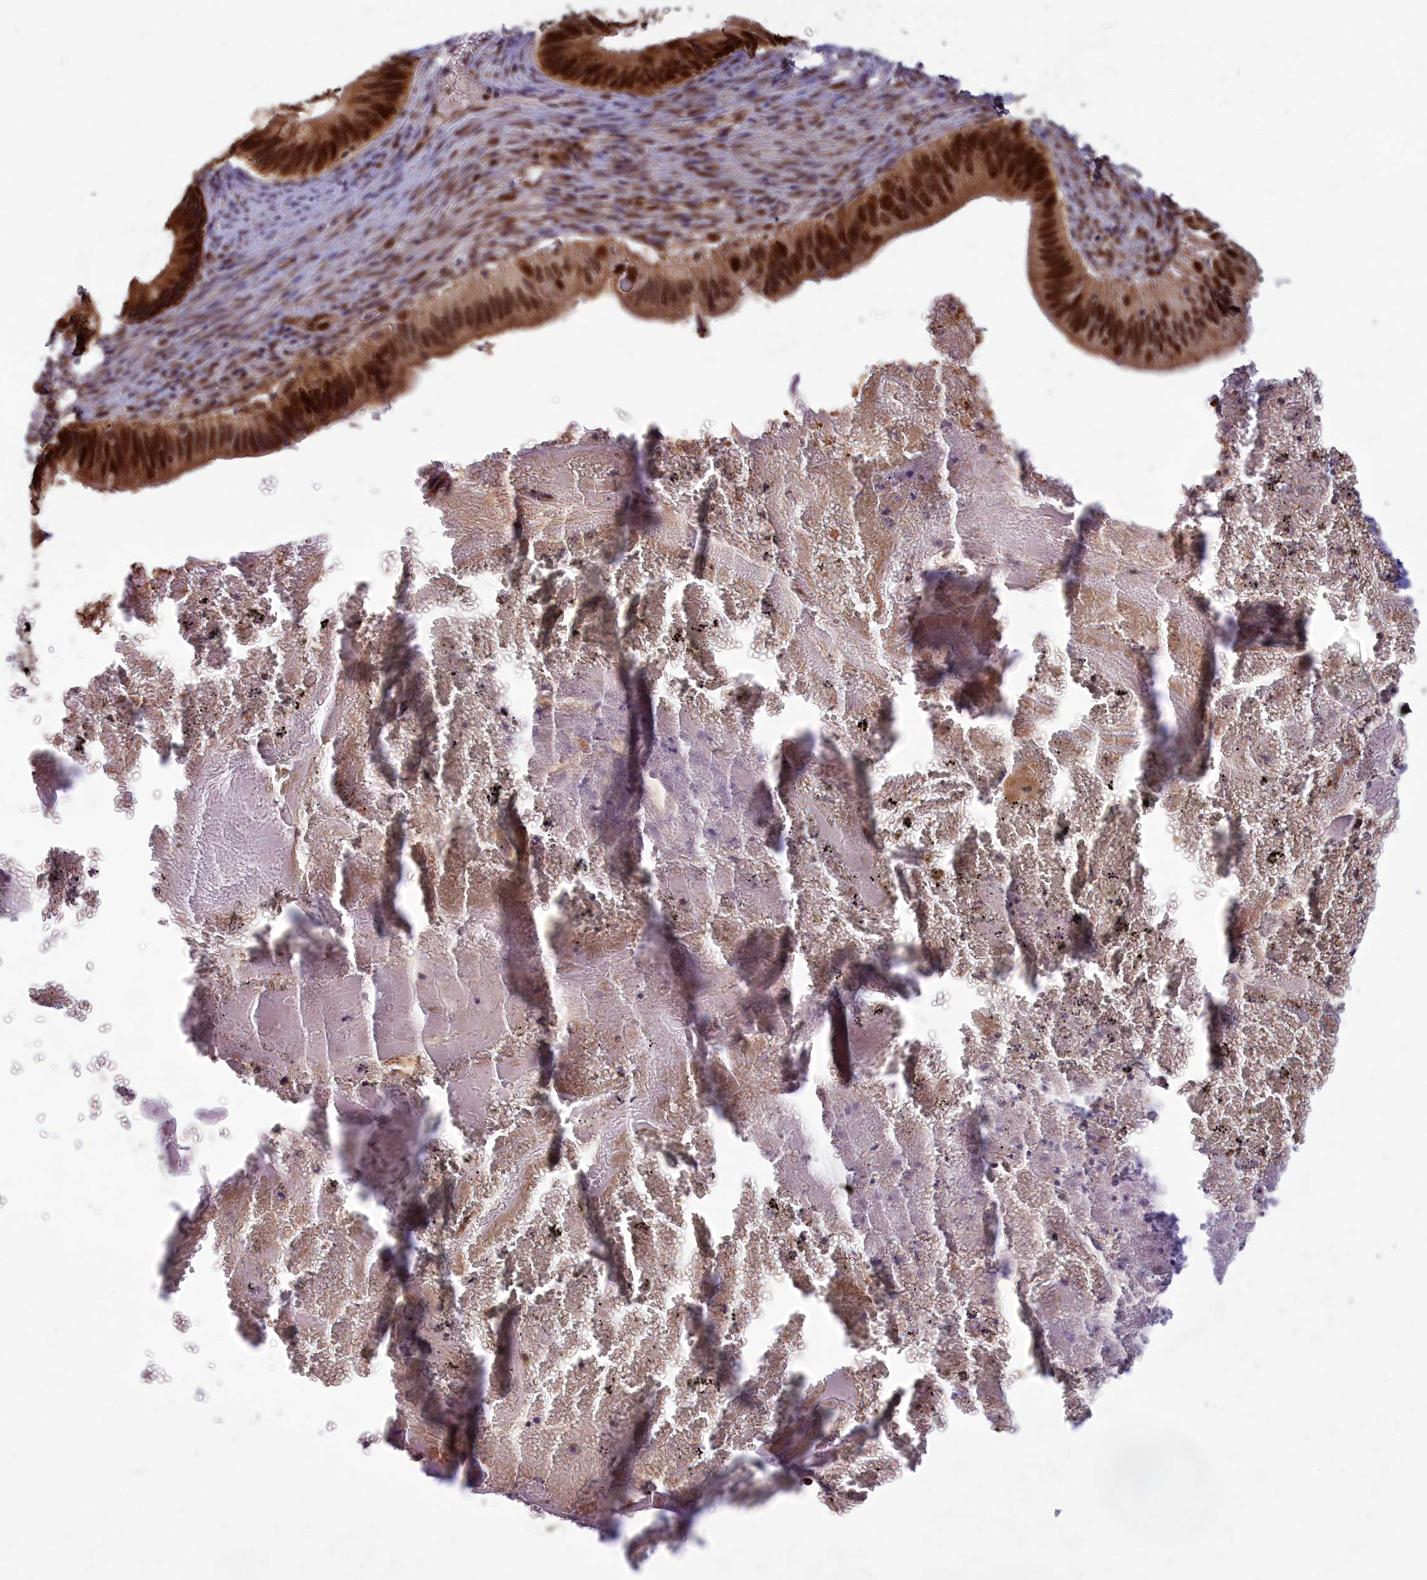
{"staining": {"intensity": "strong", "quantity": ">75%", "location": "cytoplasmic/membranous,nuclear"}, "tissue": "cervical cancer", "cell_type": "Tumor cells", "image_type": "cancer", "snomed": [{"axis": "morphology", "description": "Adenocarcinoma, NOS"}, {"axis": "topography", "description": "Cervix"}], "caption": "Cervical cancer stained with immunohistochemistry (IHC) demonstrates strong cytoplasmic/membranous and nuclear positivity in about >75% of tumor cells.", "gene": "EARS2", "patient": {"sex": "female", "age": 42}}